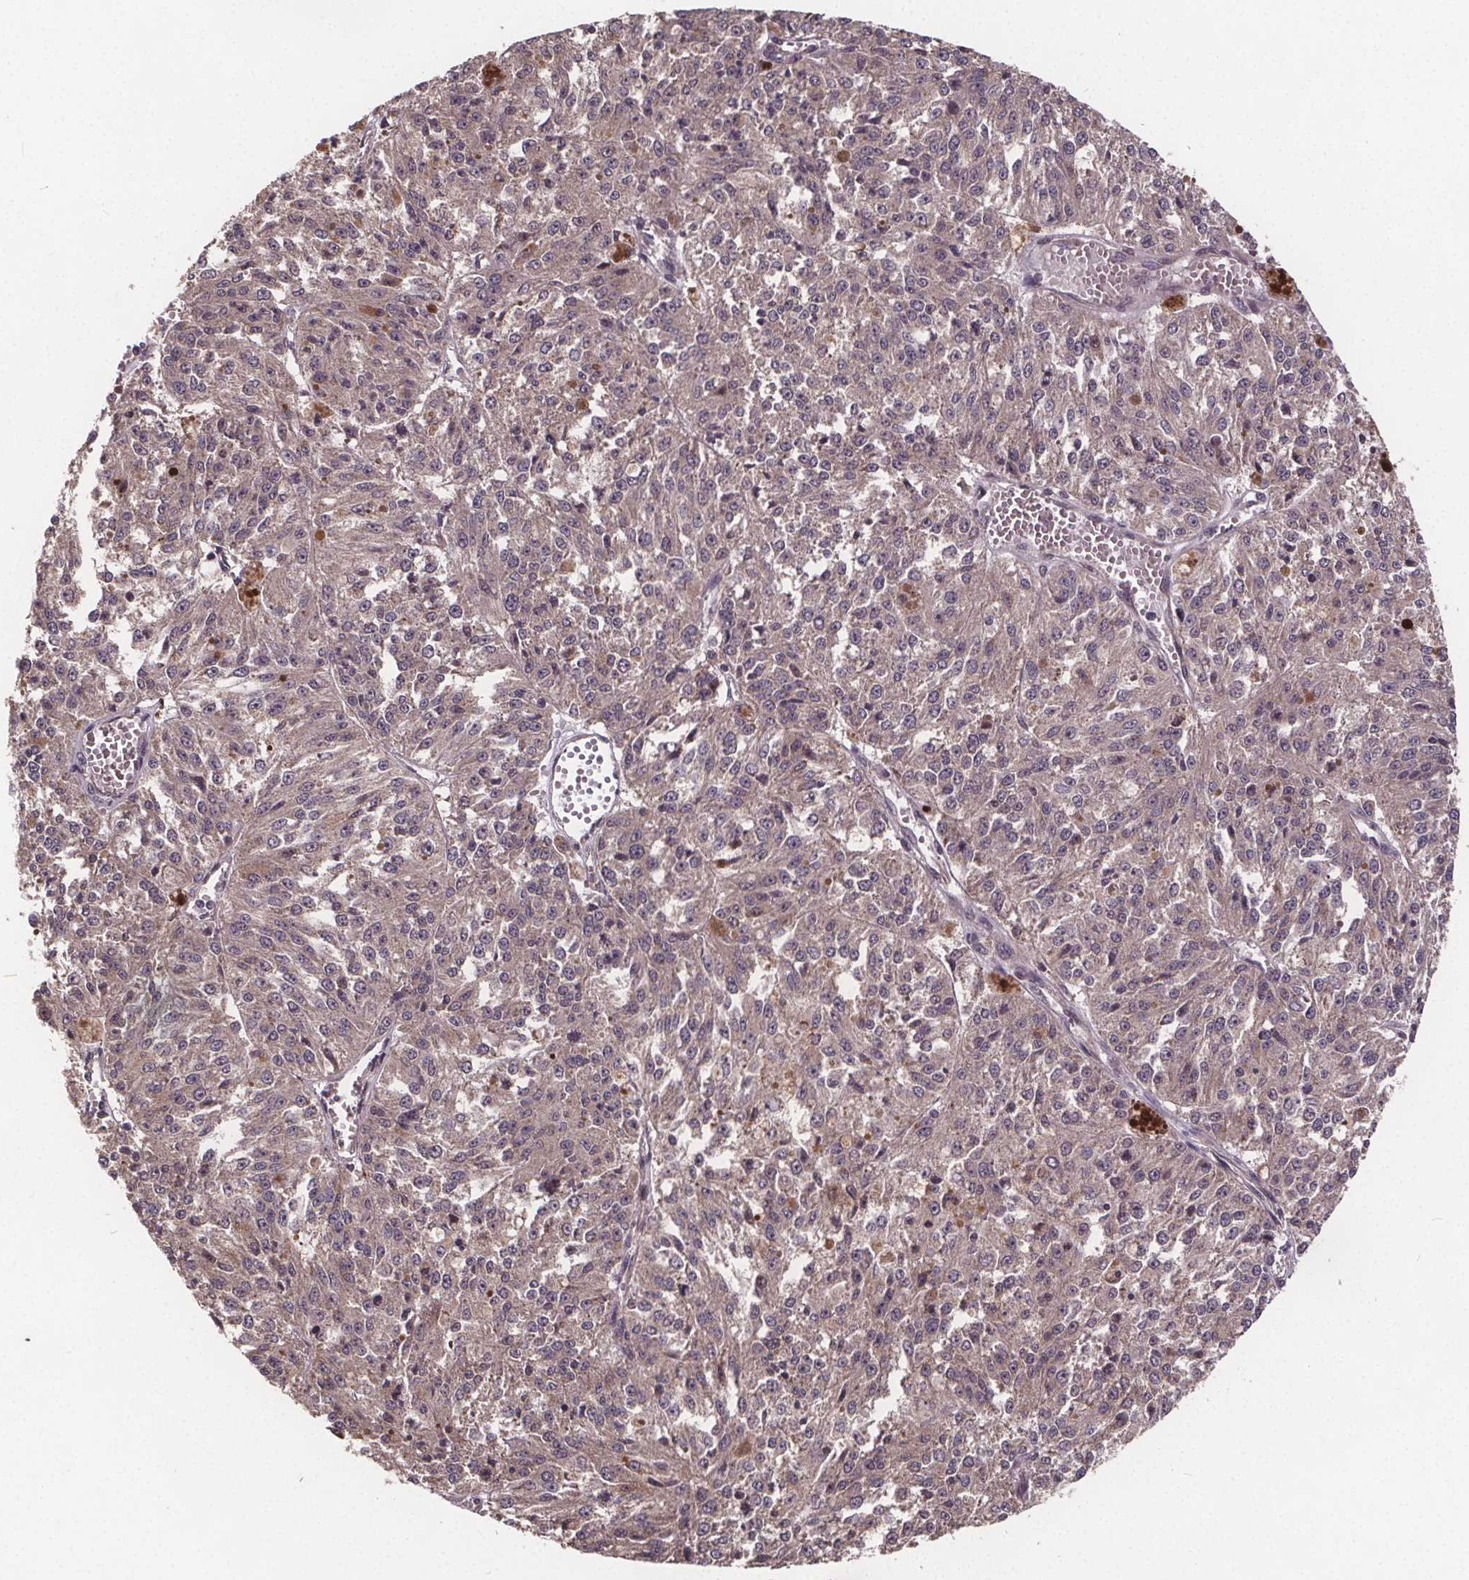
{"staining": {"intensity": "negative", "quantity": "none", "location": "none"}, "tissue": "melanoma", "cell_type": "Tumor cells", "image_type": "cancer", "snomed": [{"axis": "morphology", "description": "Malignant melanoma, Metastatic site"}, {"axis": "topography", "description": "Lymph node"}], "caption": "Tumor cells show no significant protein positivity in melanoma.", "gene": "USP9X", "patient": {"sex": "female", "age": 64}}